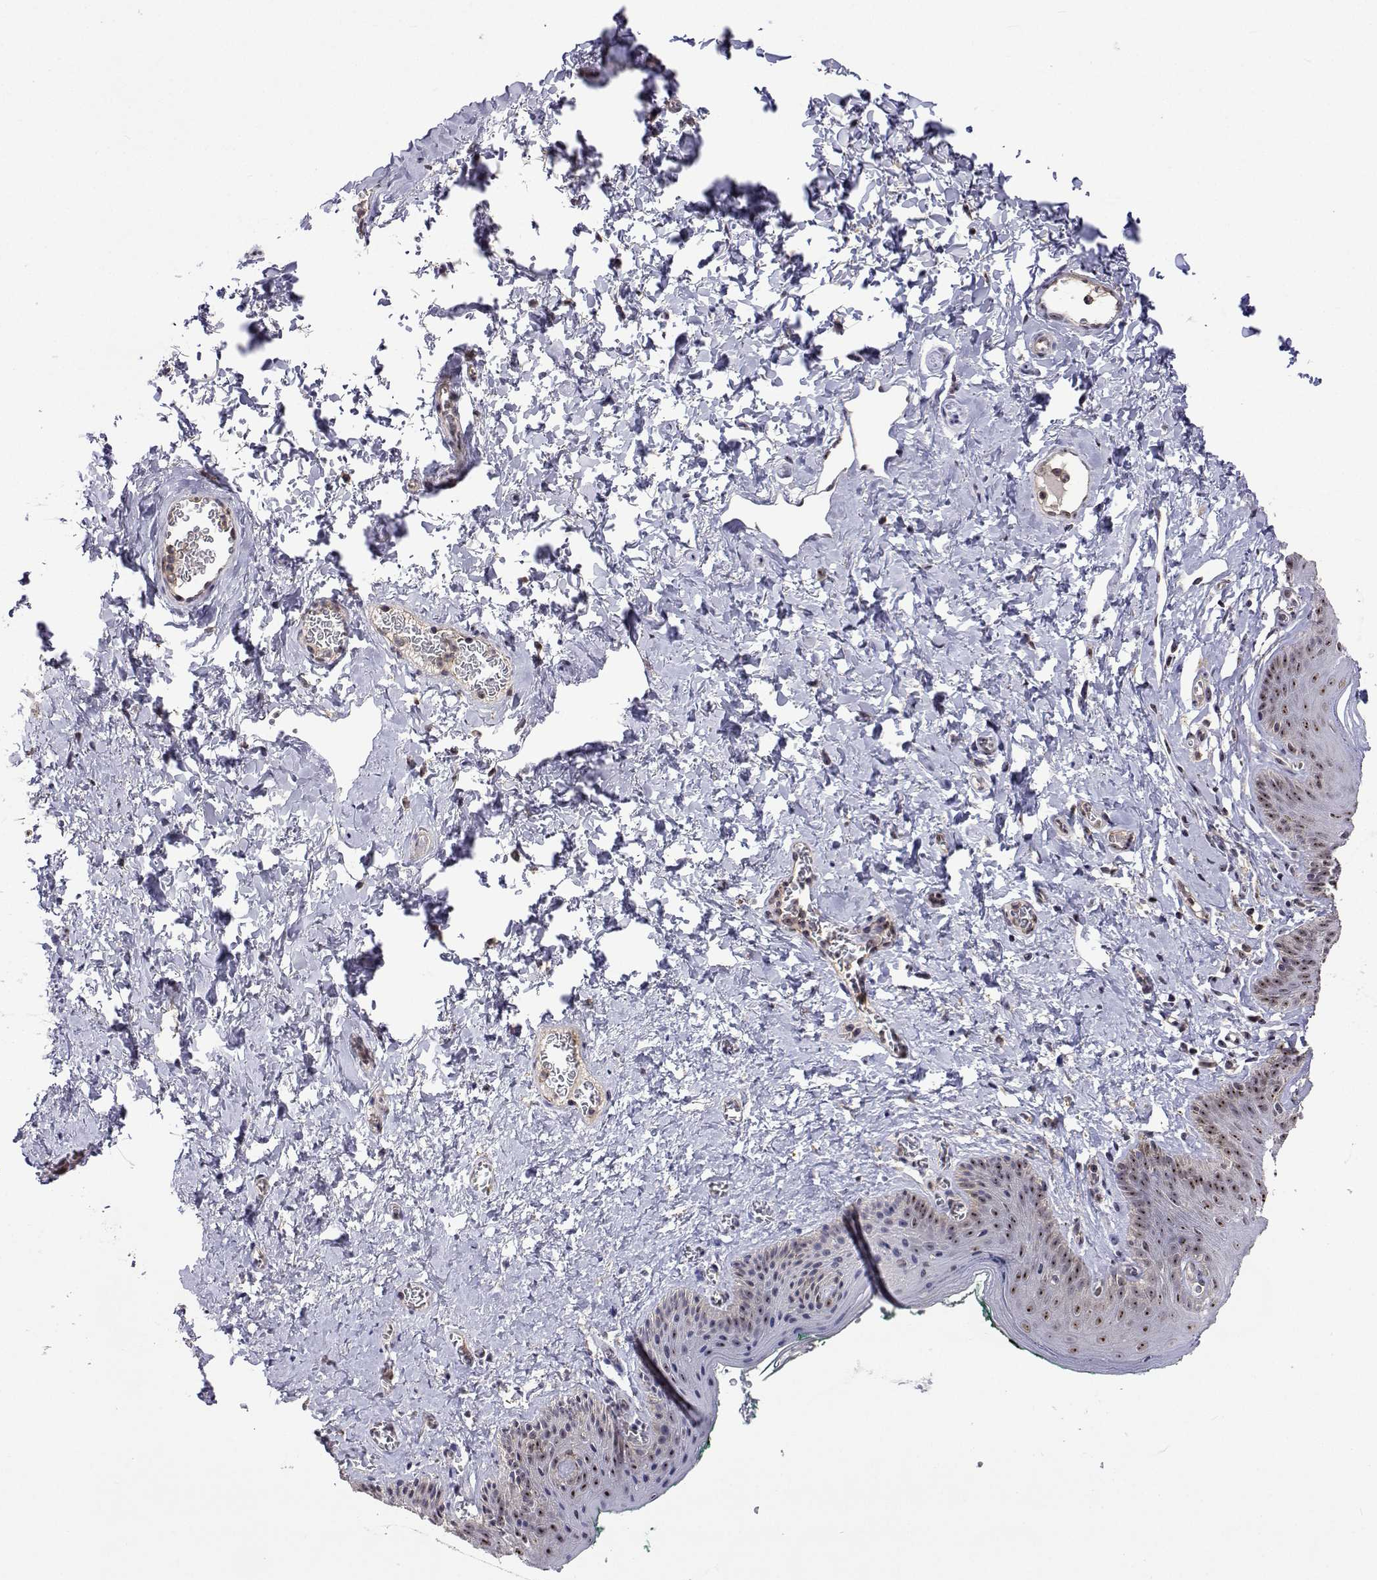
{"staining": {"intensity": "moderate", "quantity": "25%-75%", "location": "nuclear"}, "tissue": "skin", "cell_type": "Epidermal cells", "image_type": "normal", "snomed": [{"axis": "morphology", "description": "Normal tissue, NOS"}, {"axis": "topography", "description": "Vulva"}, {"axis": "topography", "description": "Peripheral nerve tissue"}], "caption": "A photomicrograph of skin stained for a protein displays moderate nuclear brown staining in epidermal cells. The staining is performed using DAB (3,3'-diaminobenzidine) brown chromogen to label protein expression. The nuclei are counter-stained blue using hematoxylin.", "gene": "NHP2", "patient": {"sex": "female", "age": 66}}